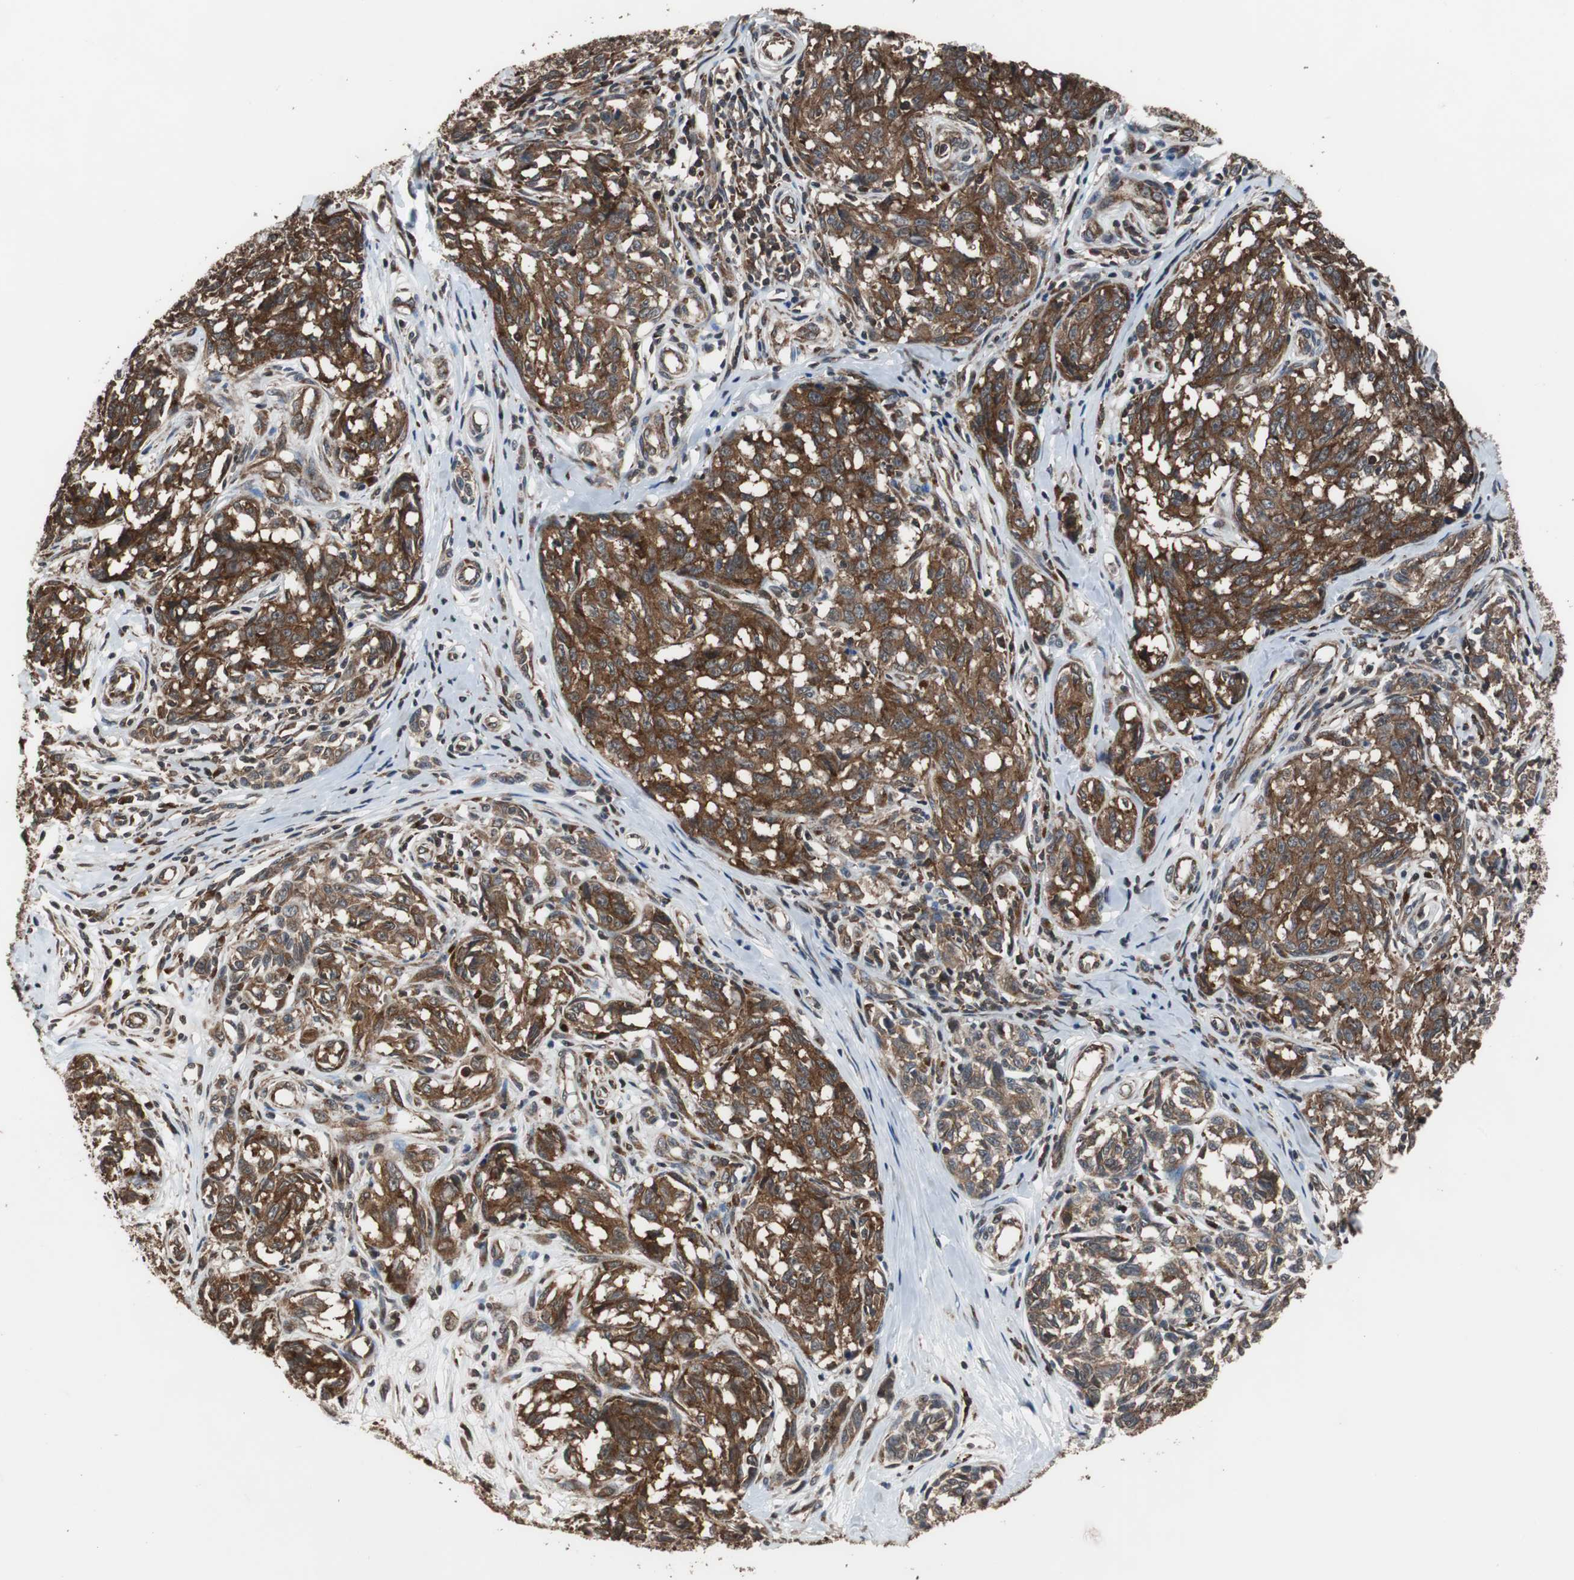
{"staining": {"intensity": "strong", "quantity": ">75%", "location": "cytoplasmic/membranous"}, "tissue": "melanoma", "cell_type": "Tumor cells", "image_type": "cancer", "snomed": [{"axis": "morphology", "description": "Malignant melanoma, NOS"}, {"axis": "topography", "description": "Skin"}], "caption": "DAB immunohistochemical staining of malignant melanoma exhibits strong cytoplasmic/membranous protein staining in about >75% of tumor cells.", "gene": "USP10", "patient": {"sex": "female", "age": 64}}